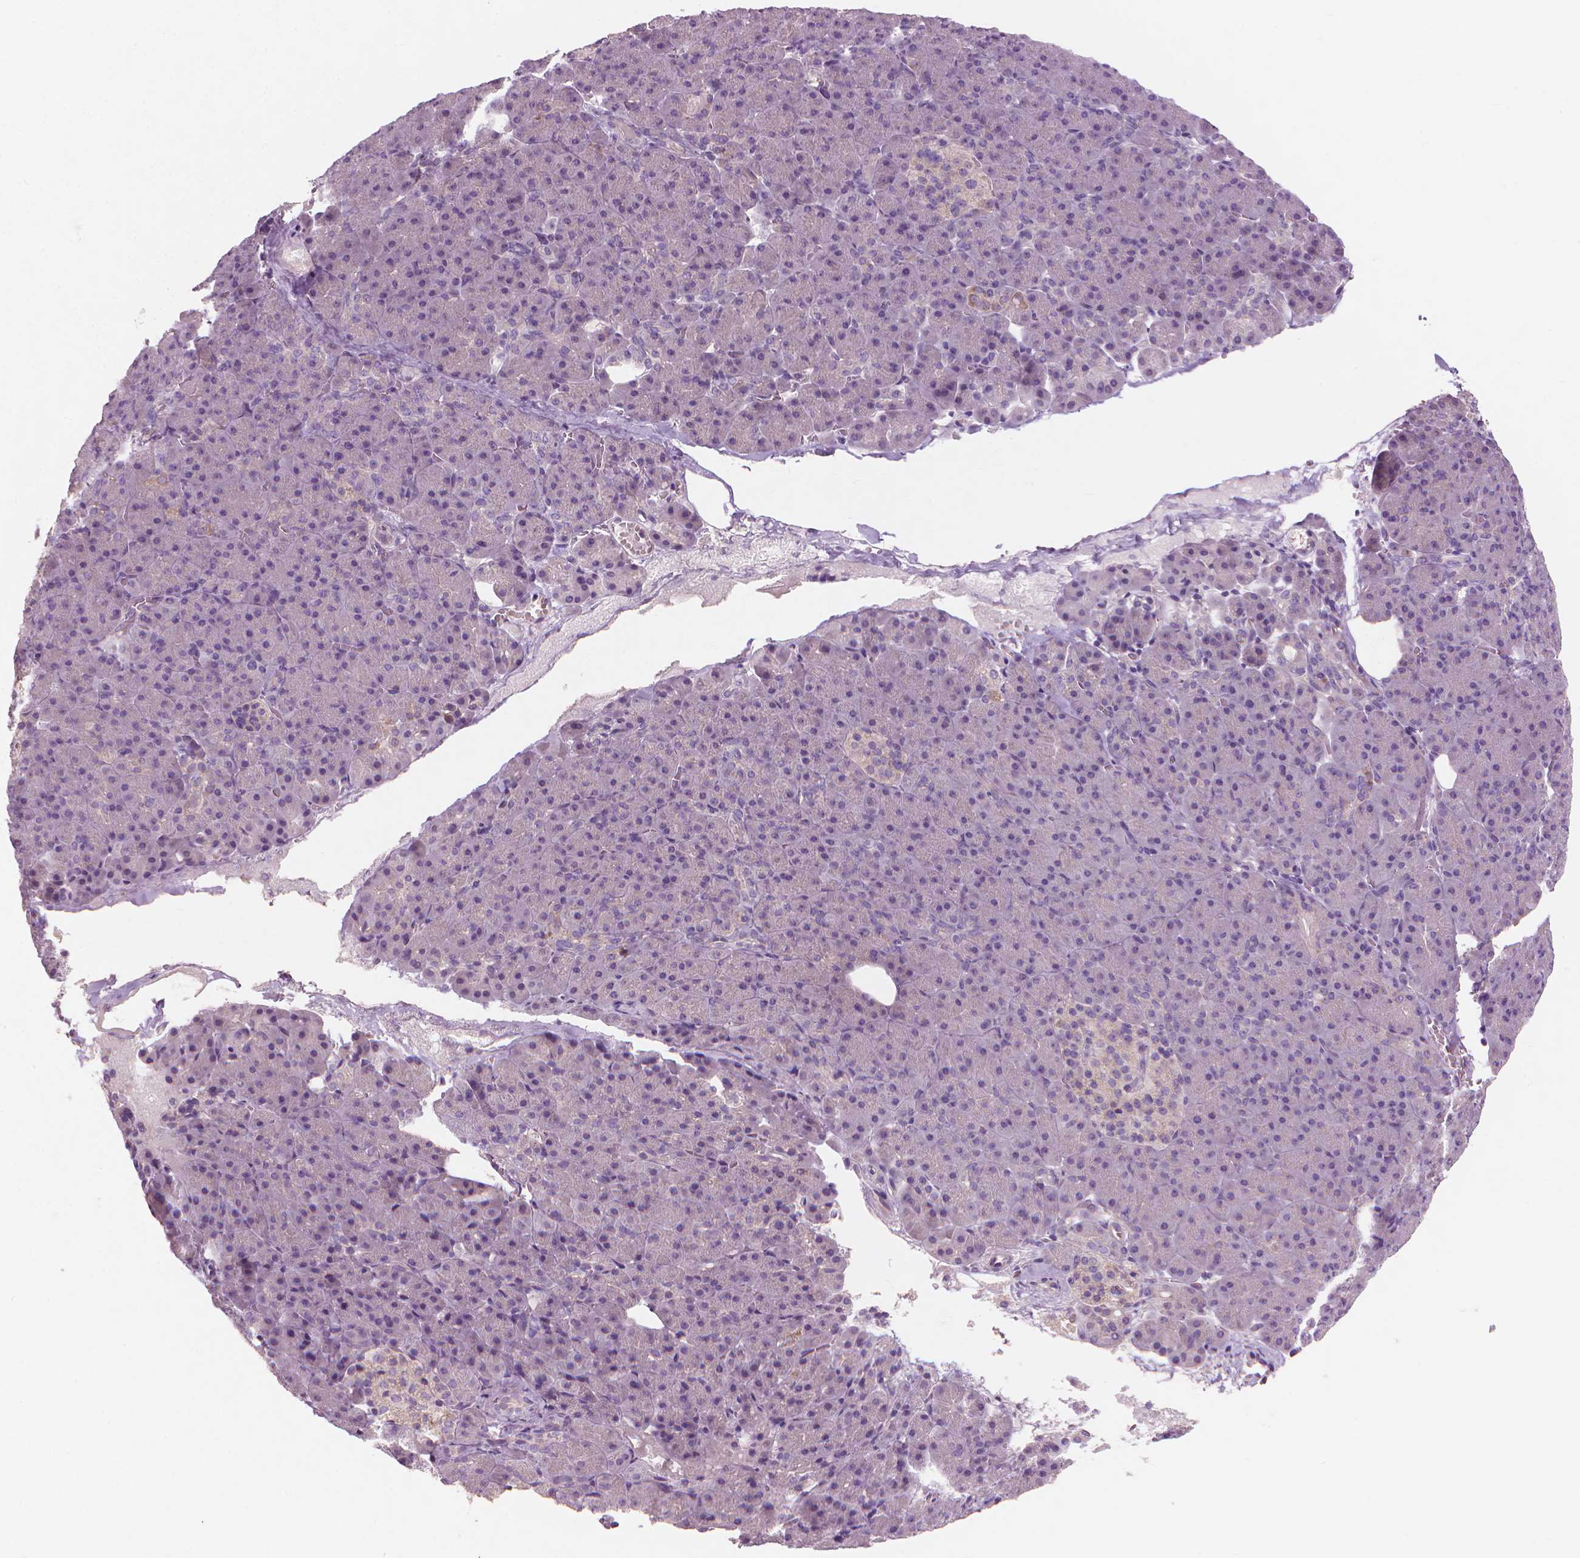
{"staining": {"intensity": "weak", "quantity": "<25%", "location": "cytoplasmic/membranous"}, "tissue": "pancreas", "cell_type": "Exocrine glandular cells", "image_type": "normal", "snomed": [{"axis": "morphology", "description": "Normal tissue, NOS"}, {"axis": "topography", "description": "Pancreas"}], "caption": "DAB immunohistochemical staining of unremarkable human pancreas demonstrates no significant staining in exocrine glandular cells.", "gene": "RIIAD1", "patient": {"sex": "female", "age": 74}}